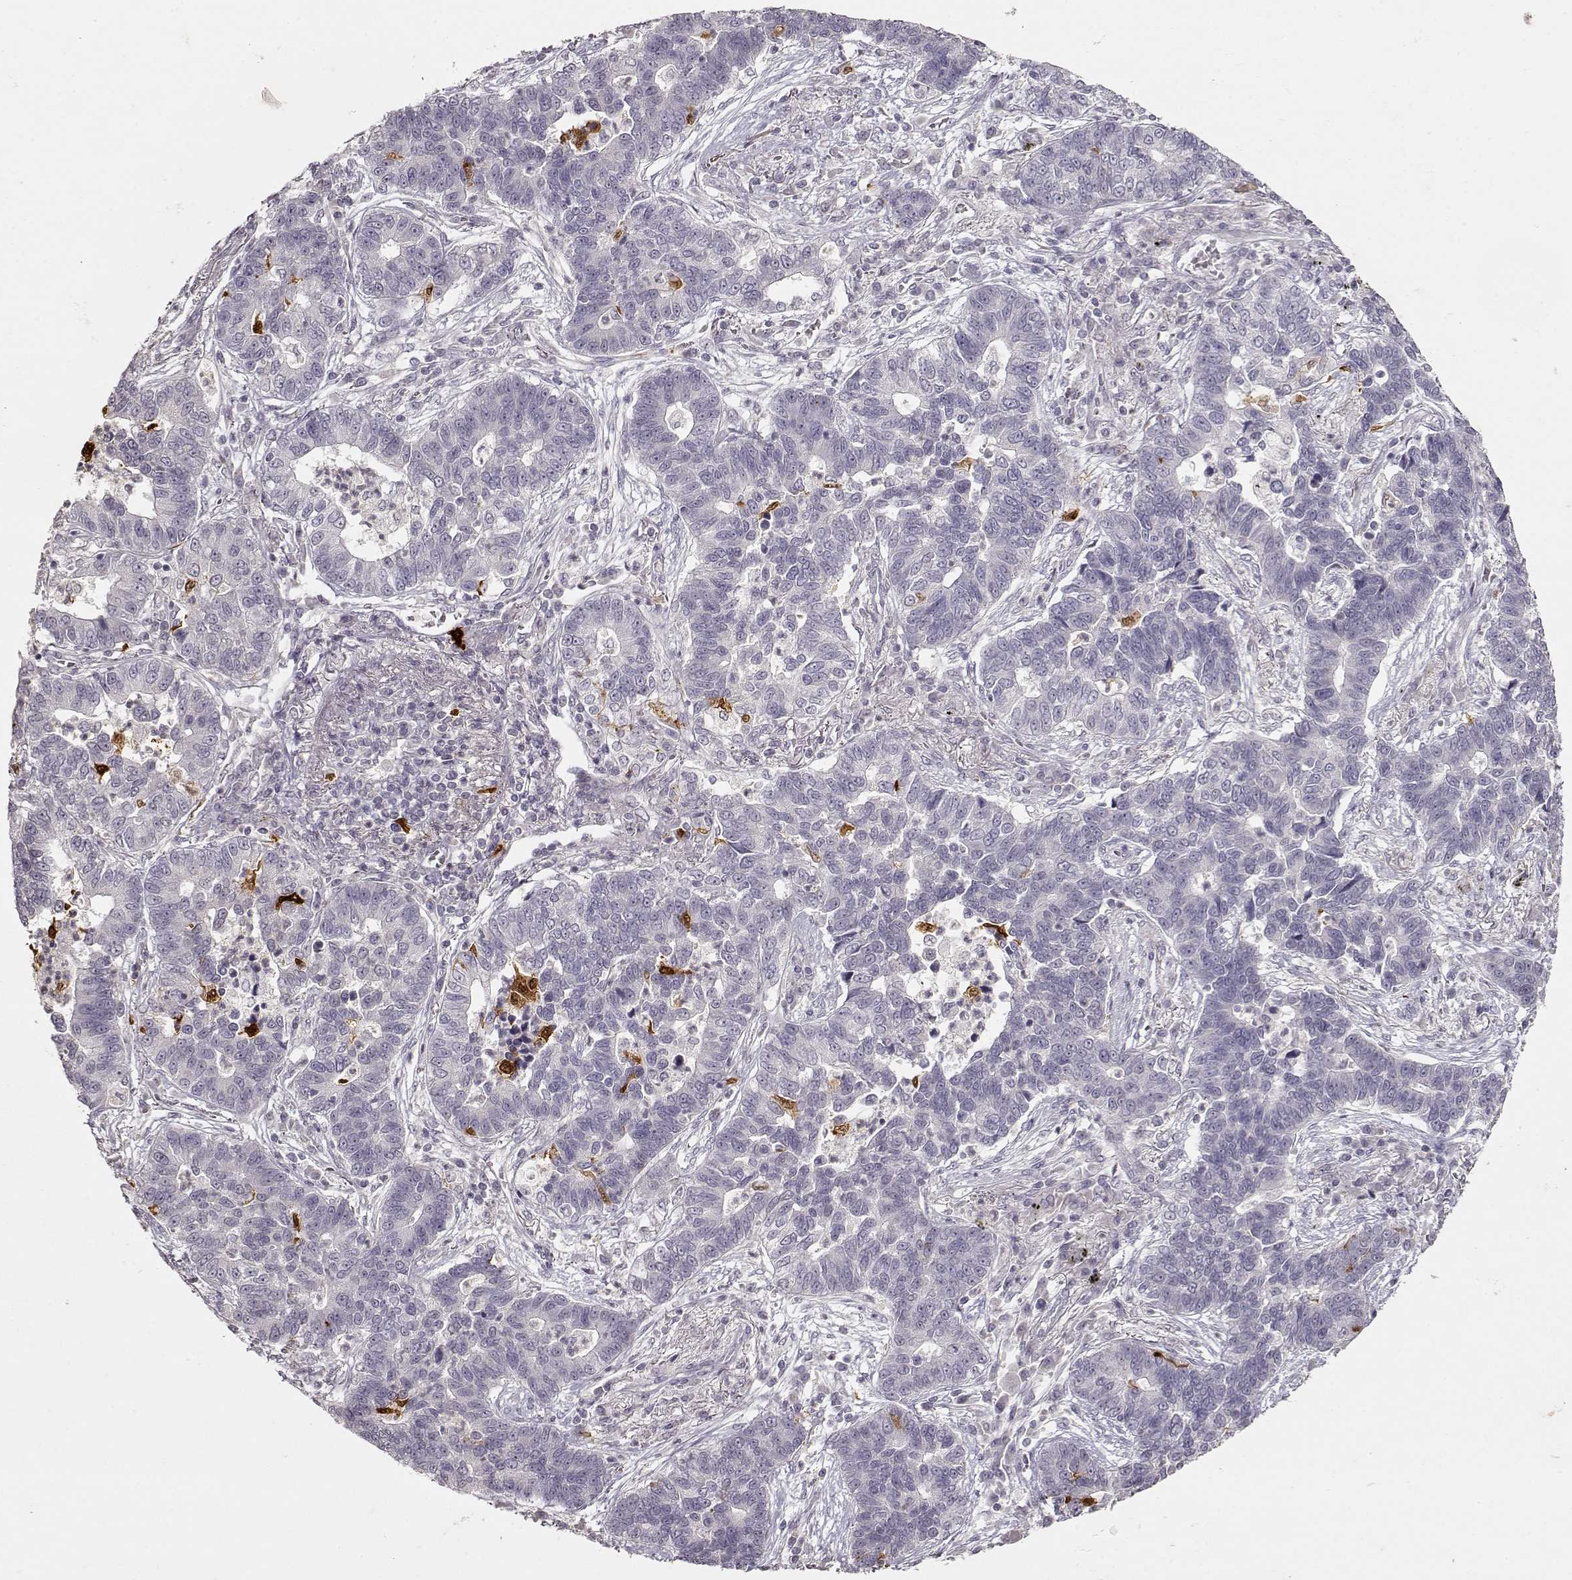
{"staining": {"intensity": "negative", "quantity": "none", "location": "none"}, "tissue": "lung cancer", "cell_type": "Tumor cells", "image_type": "cancer", "snomed": [{"axis": "morphology", "description": "Adenocarcinoma, NOS"}, {"axis": "topography", "description": "Lung"}], "caption": "A high-resolution micrograph shows immunohistochemistry staining of lung cancer, which demonstrates no significant positivity in tumor cells.", "gene": "S100B", "patient": {"sex": "female", "age": 57}}